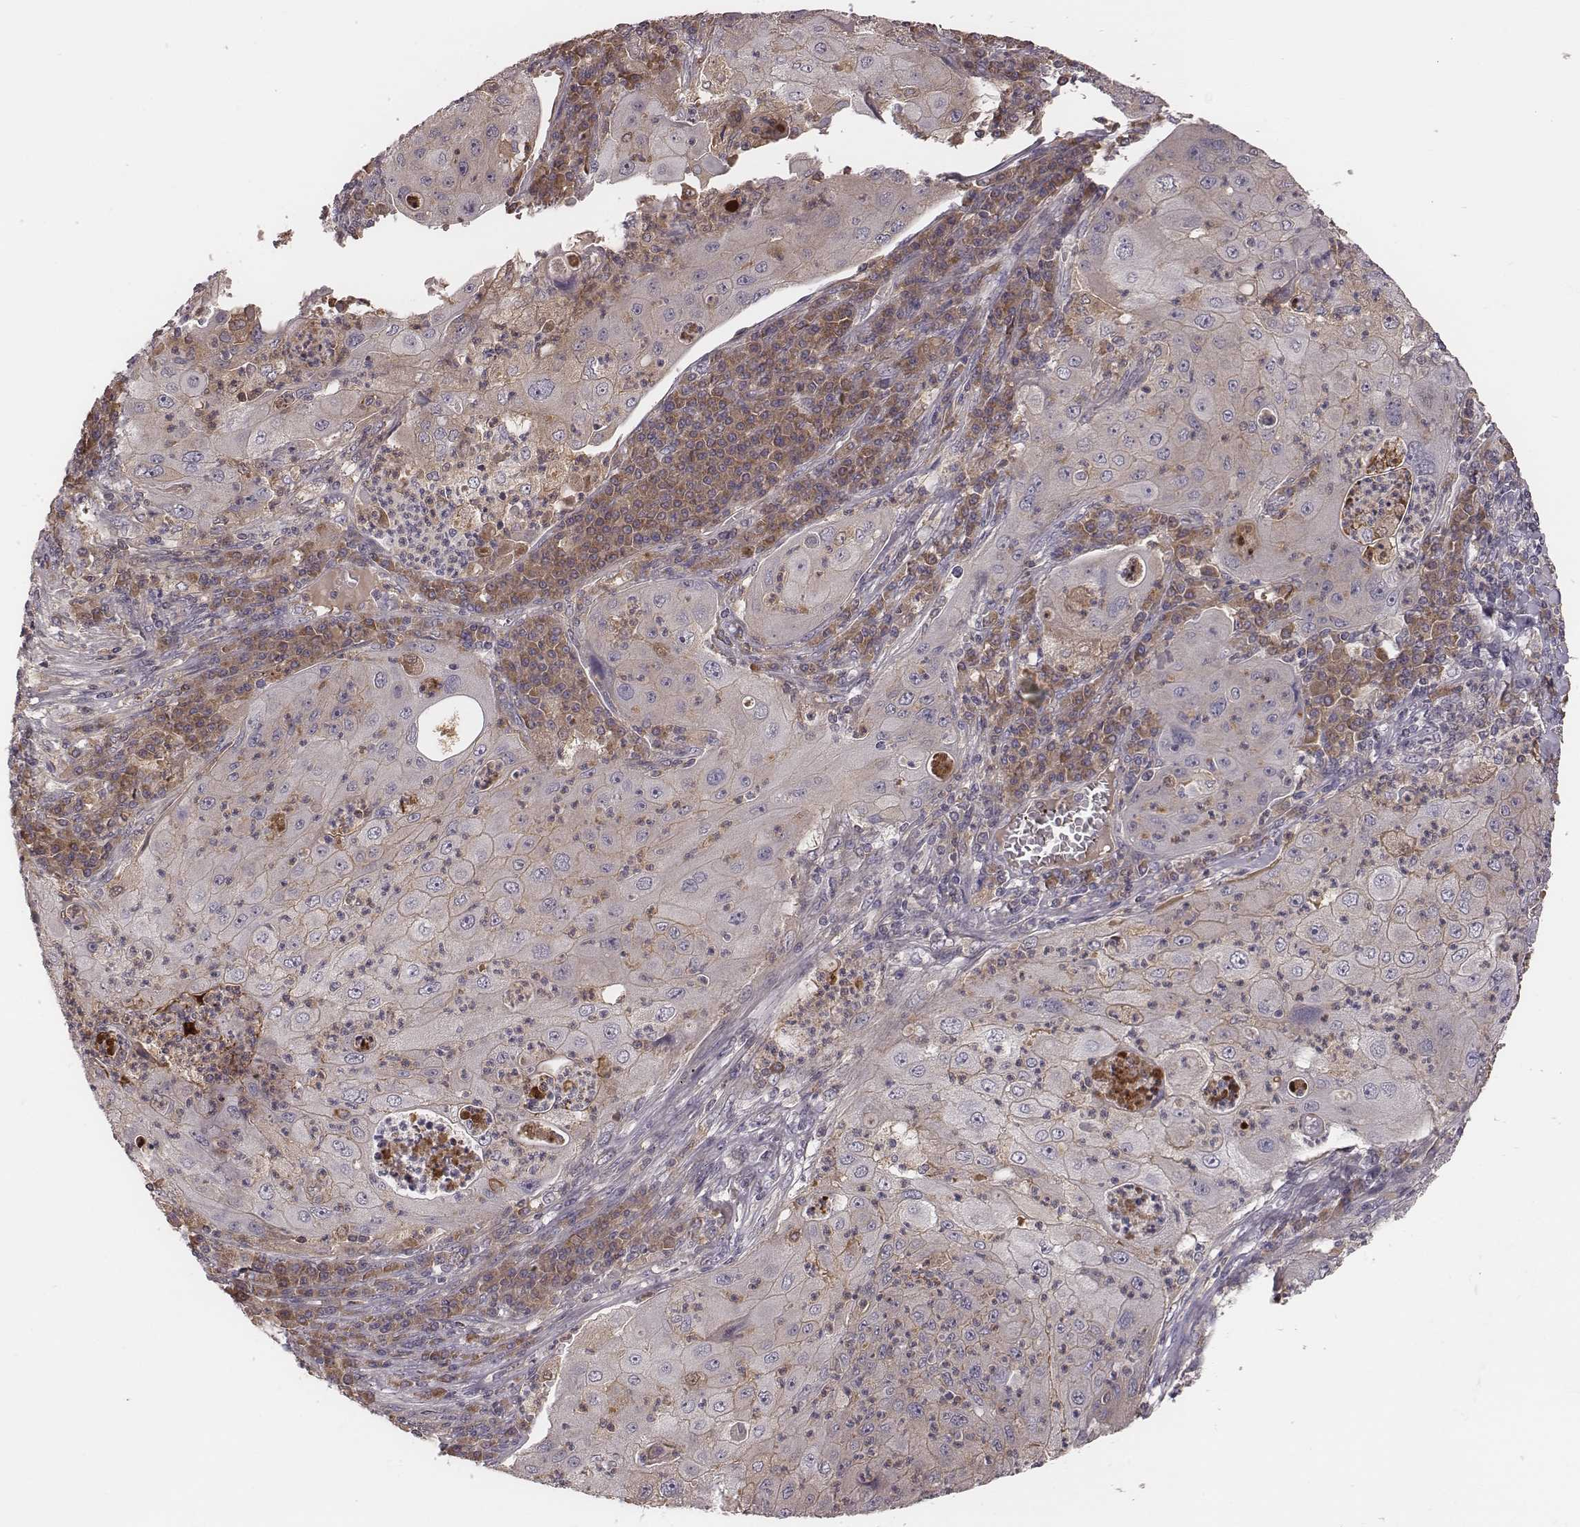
{"staining": {"intensity": "weak", "quantity": "25%-75%", "location": "cytoplasmic/membranous"}, "tissue": "lung cancer", "cell_type": "Tumor cells", "image_type": "cancer", "snomed": [{"axis": "morphology", "description": "Squamous cell carcinoma, NOS"}, {"axis": "topography", "description": "Lung"}], "caption": "Immunohistochemistry (IHC) image of lung squamous cell carcinoma stained for a protein (brown), which exhibits low levels of weak cytoplasmic/membranous positivity in approximately 25%-75% of tumor cells.", "gene": "P2RX5", "patient": {"sex": "female", "age": 59}}